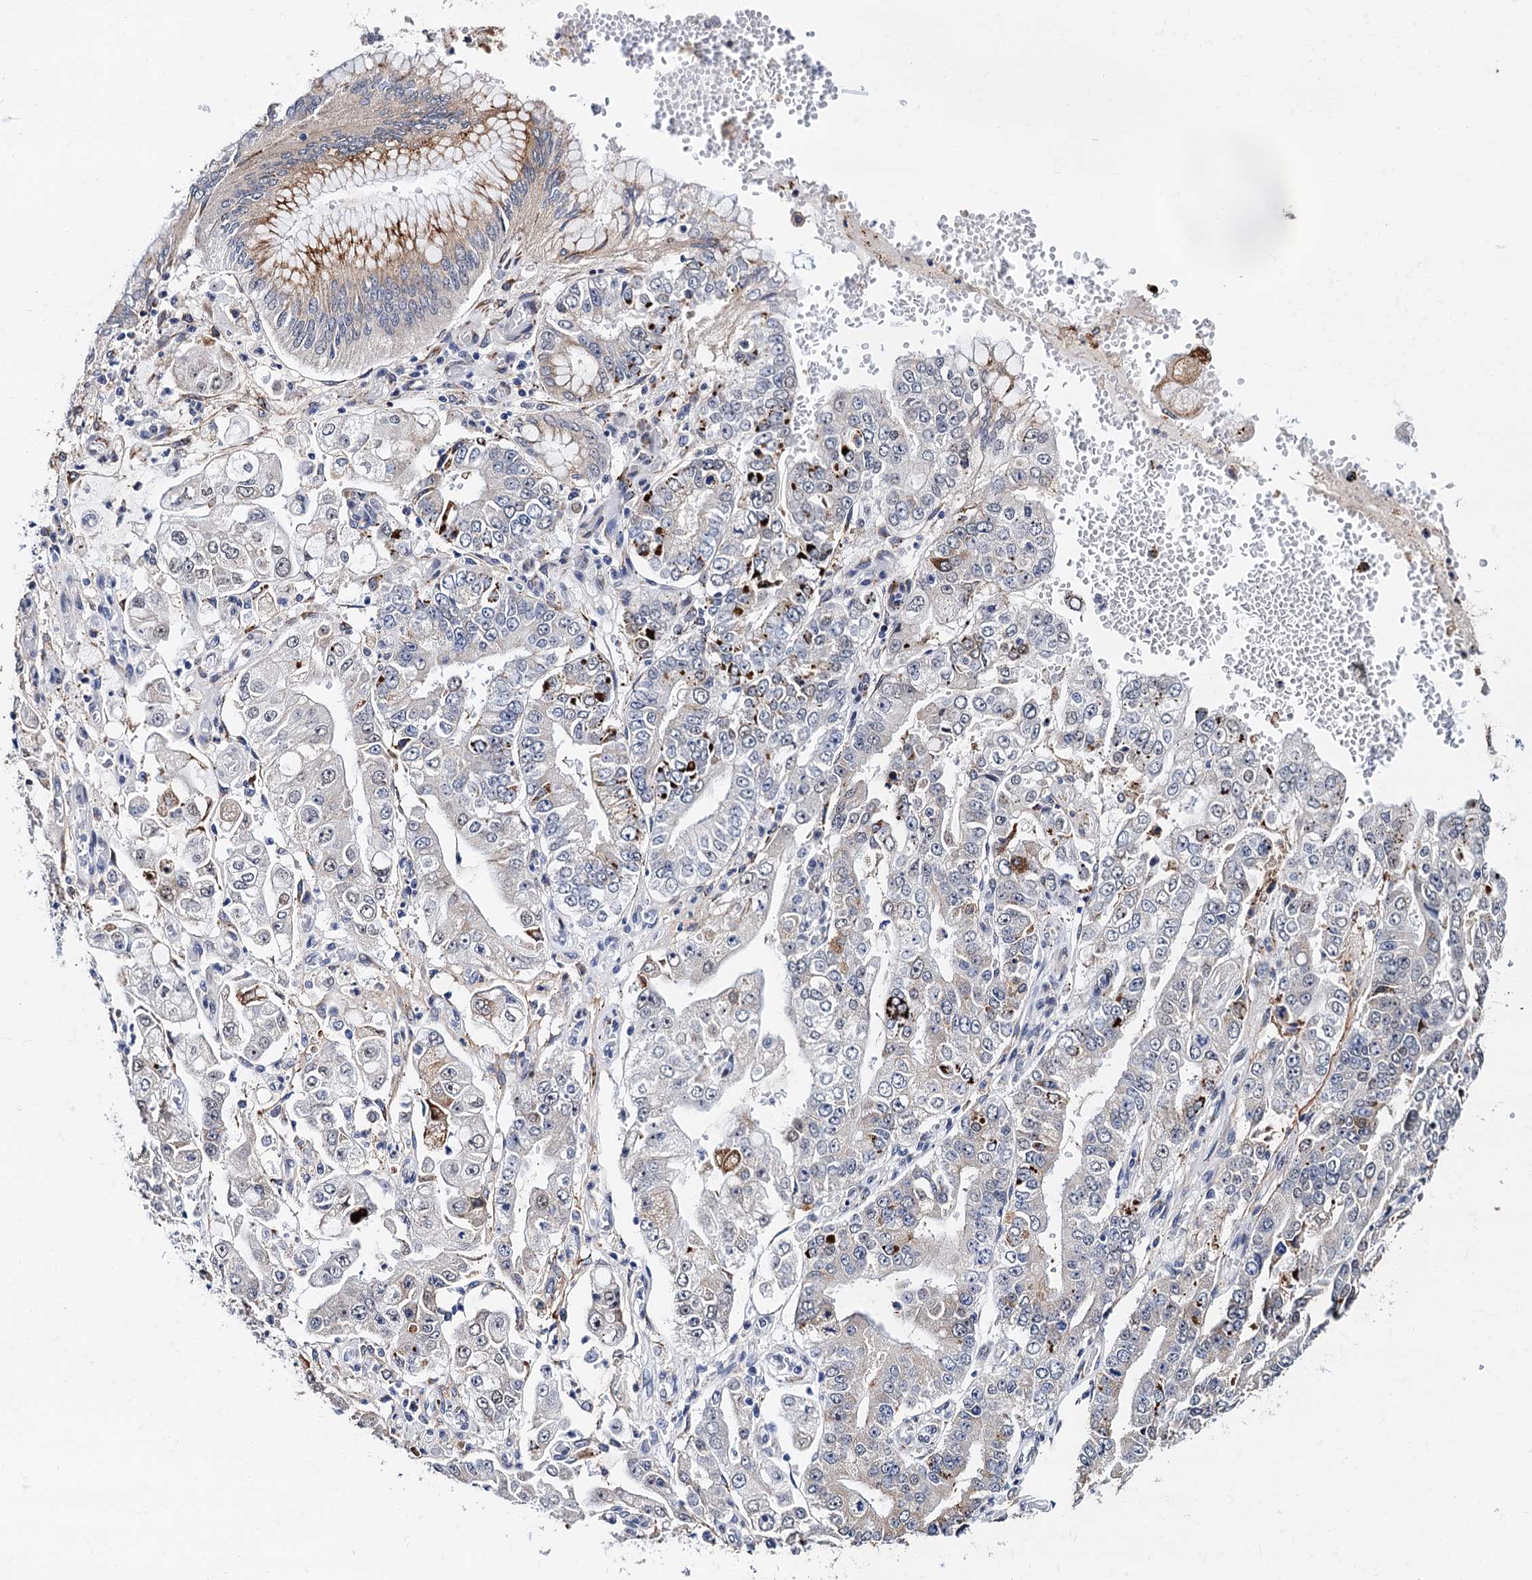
{"staining": {"intensity": "negative", "quantity": "none", "location": "none"}, "tissue": "stomach cancer", "cell_type": "Tumor cells", "image_type": "cancer", "snomed": [{"axis": "morphology", "description": "Adenocarcinoma, NOS"}, {"axis": "topography", "description": "Stomach"}], "caption": "IHC of human stomach cancer reveals no expression in tumor cells.", "gene": "SLC7A10", "patient": {"sex": "male", "age": 76}}